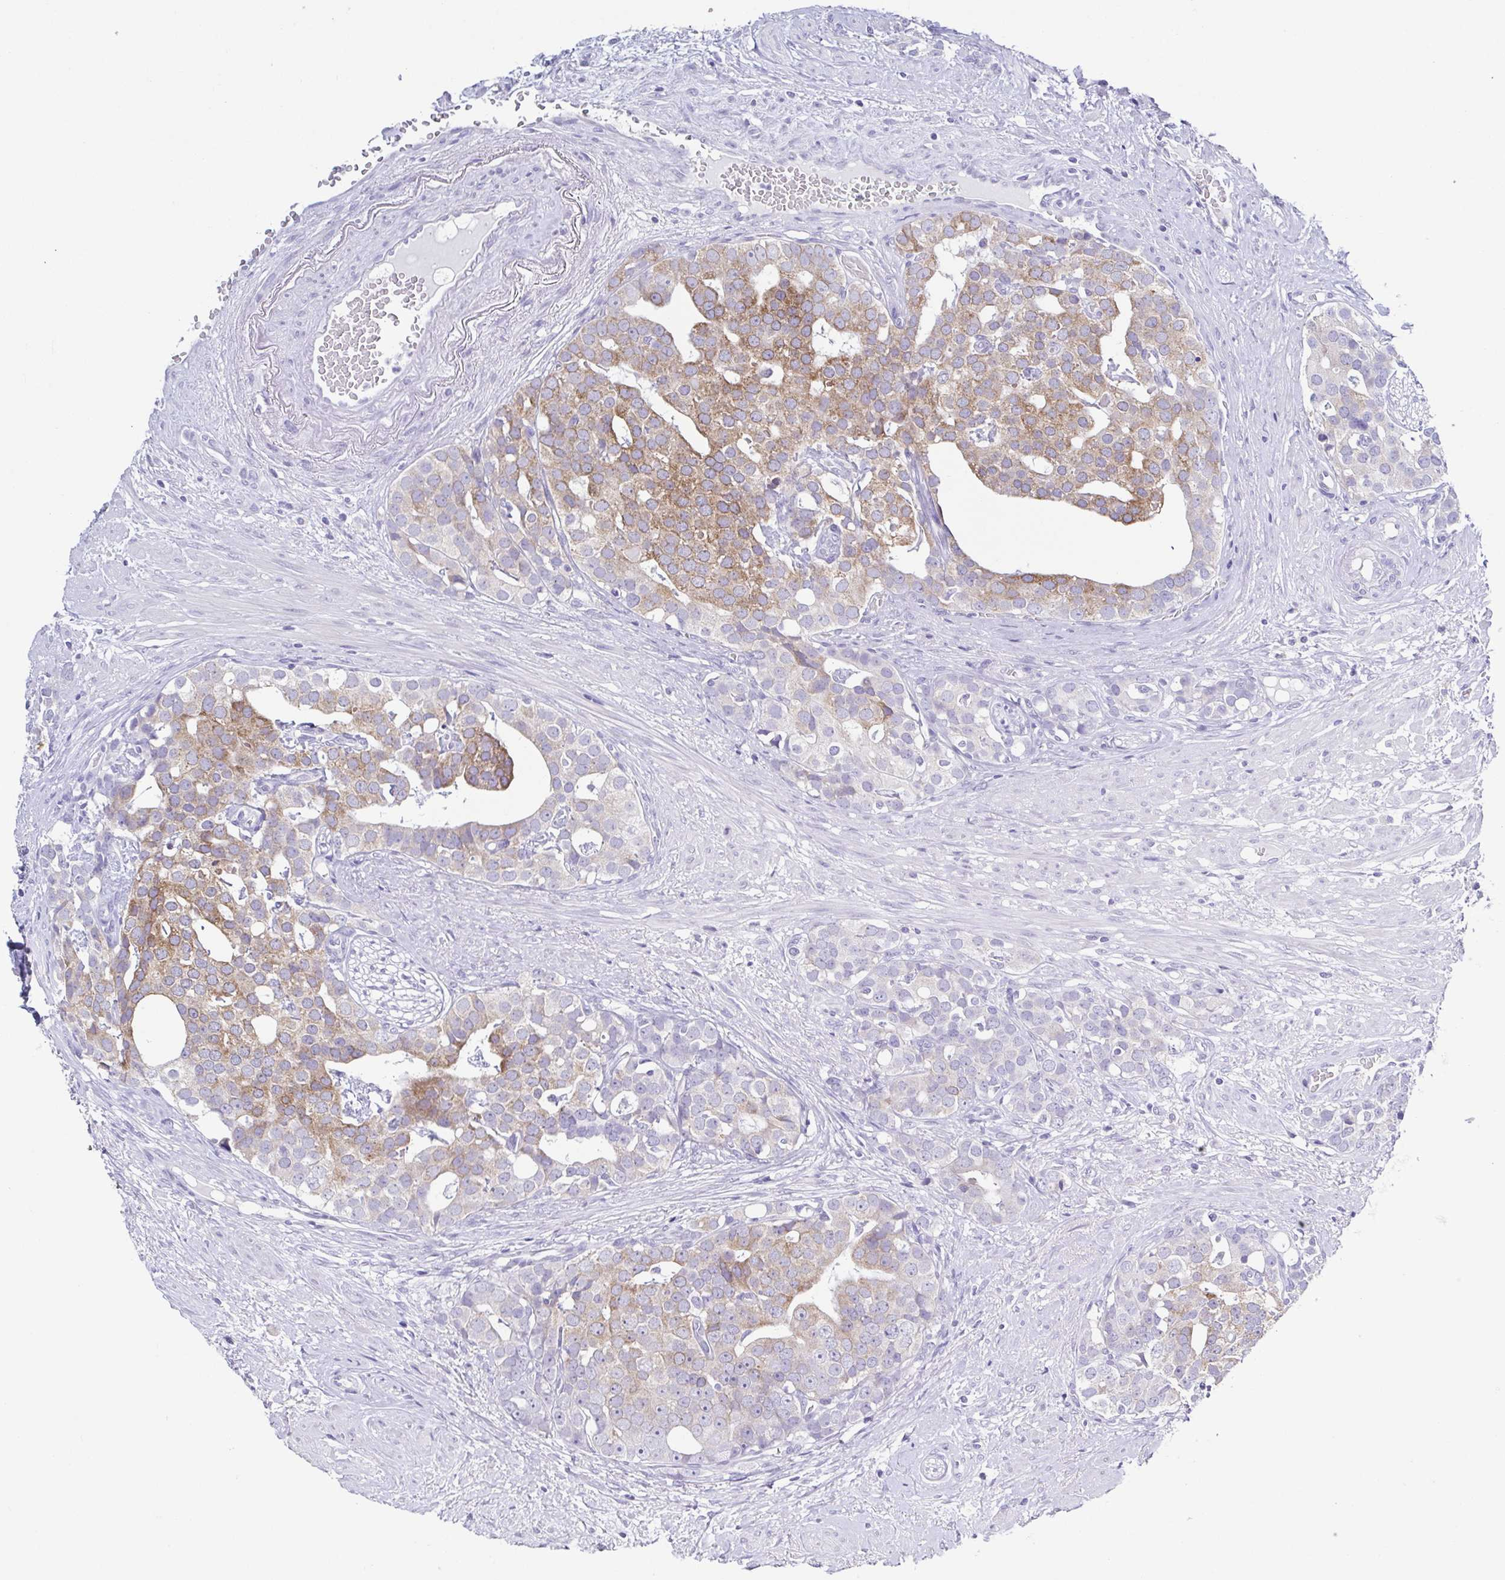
{"staining": {"intensity": "moderate", "quantity": "25%-75%", "location": "cytoplasmic/membranous"}, "tissue": "prostate cancer", "cell_type": "Tumor cells", "image_type": "cancer", "snomed": [{"axis": "morphology", "description": "Adenocarcinoma, High grade"}, {"axis": "topography", "description": "Prostate"}], "caption": "Immunohistochemistry photomicrograph of human prostate high-grade adenocarcinoma stained for a protein (brown), which reveals medium levels of moderate cytoplasmic/membranous staining in approximately 25%-75% of tumor cells.", "gene": "RDH11", "patient": {"sex": "male", "age": 71}}